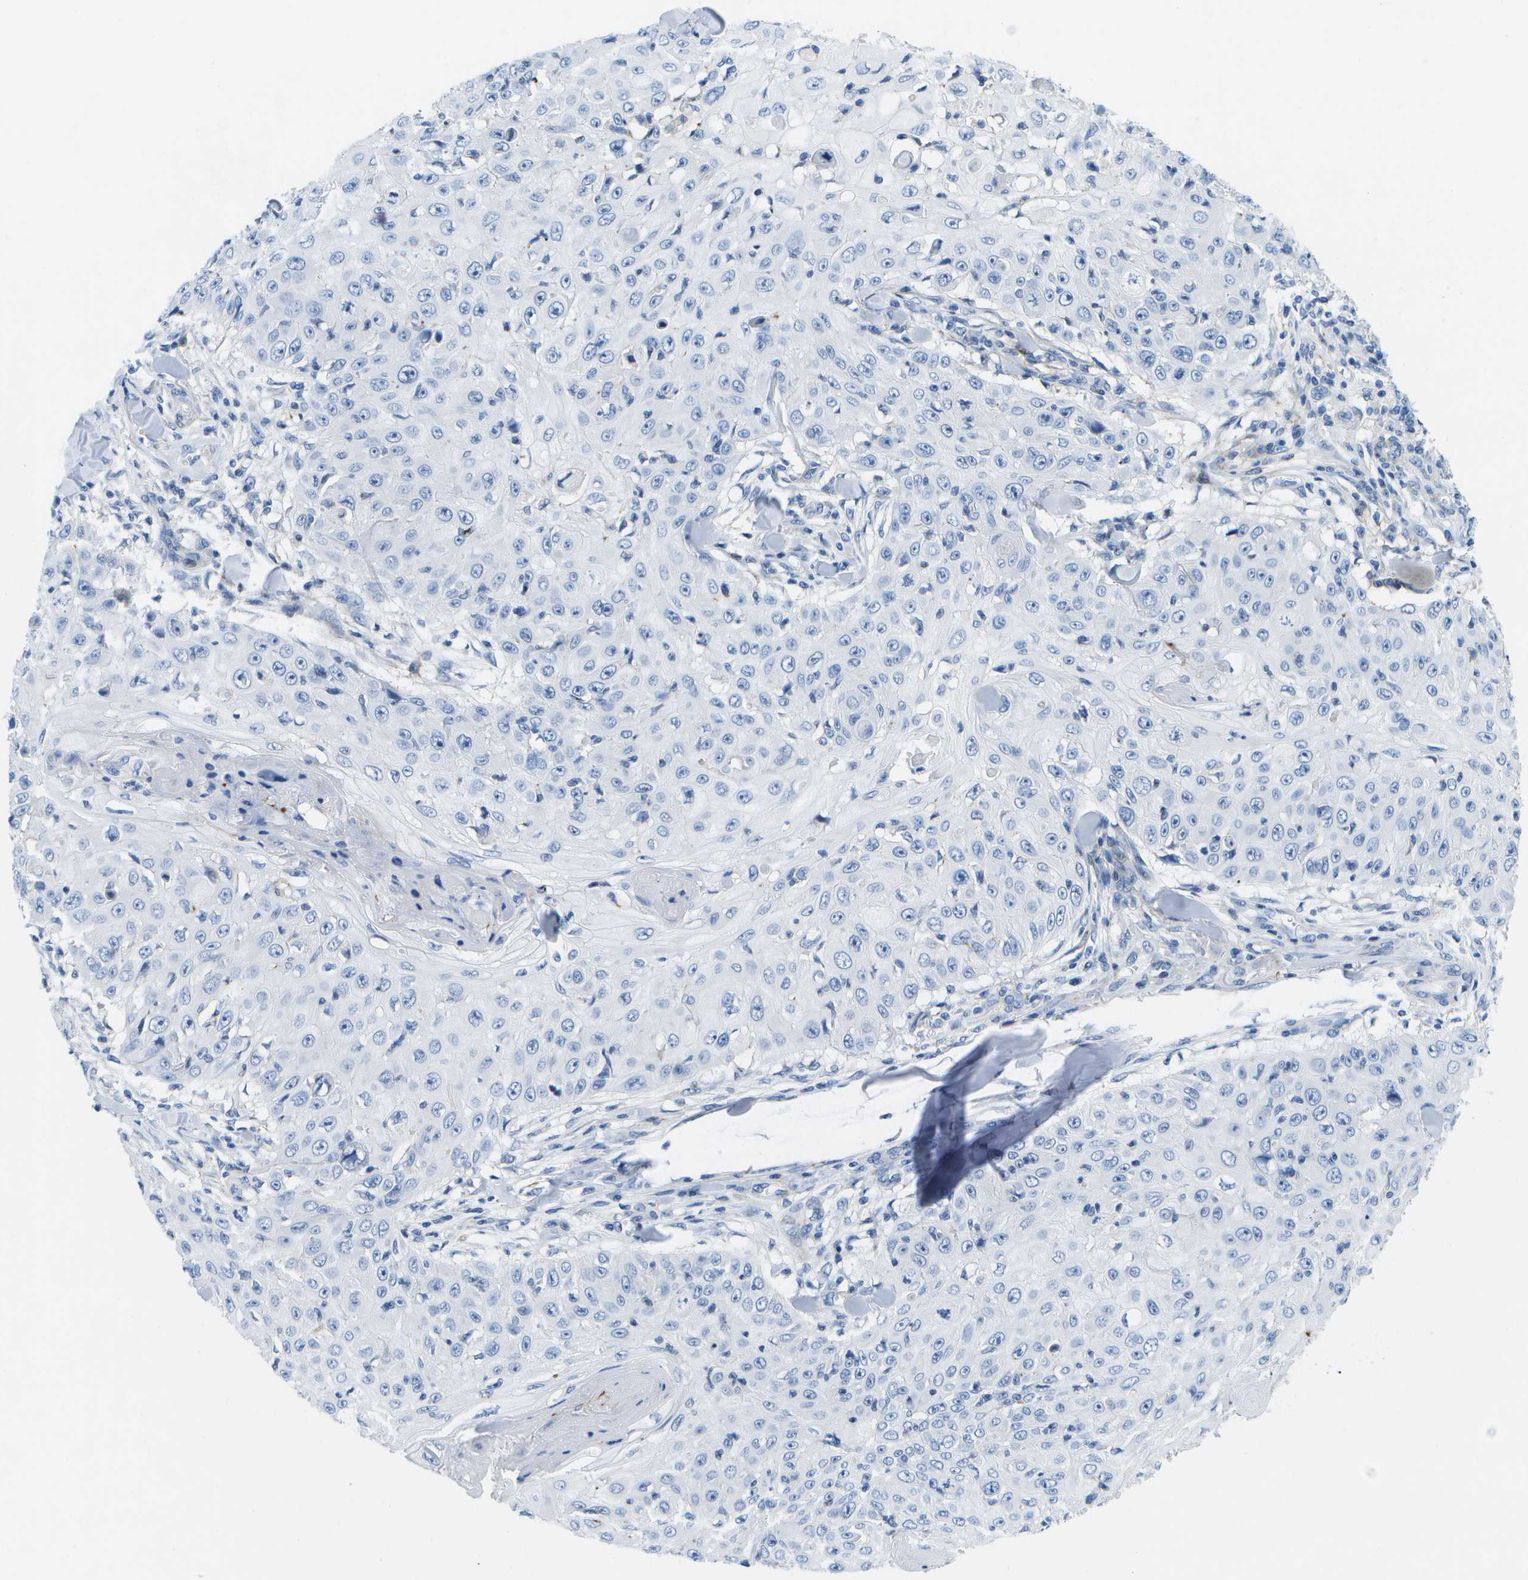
{"staining": {"intensity": "negative", "quantity": "none", "location": "none"}, "tissue": "skin cancer", "cell_type": "Tumor cells", "image_type": "cancer", "snomed": [{"axis": "morphology", "description": "Squamous cell carcinoma, NOS"}, {"axis": "topography", "description": "Skin"}], "caption": "The micrograph reveals no significant staining in tumor cells of skin squamous cell carcinoma.", "gene": "ADGRG6", "patient": {"sex": "male", "age": 86}}